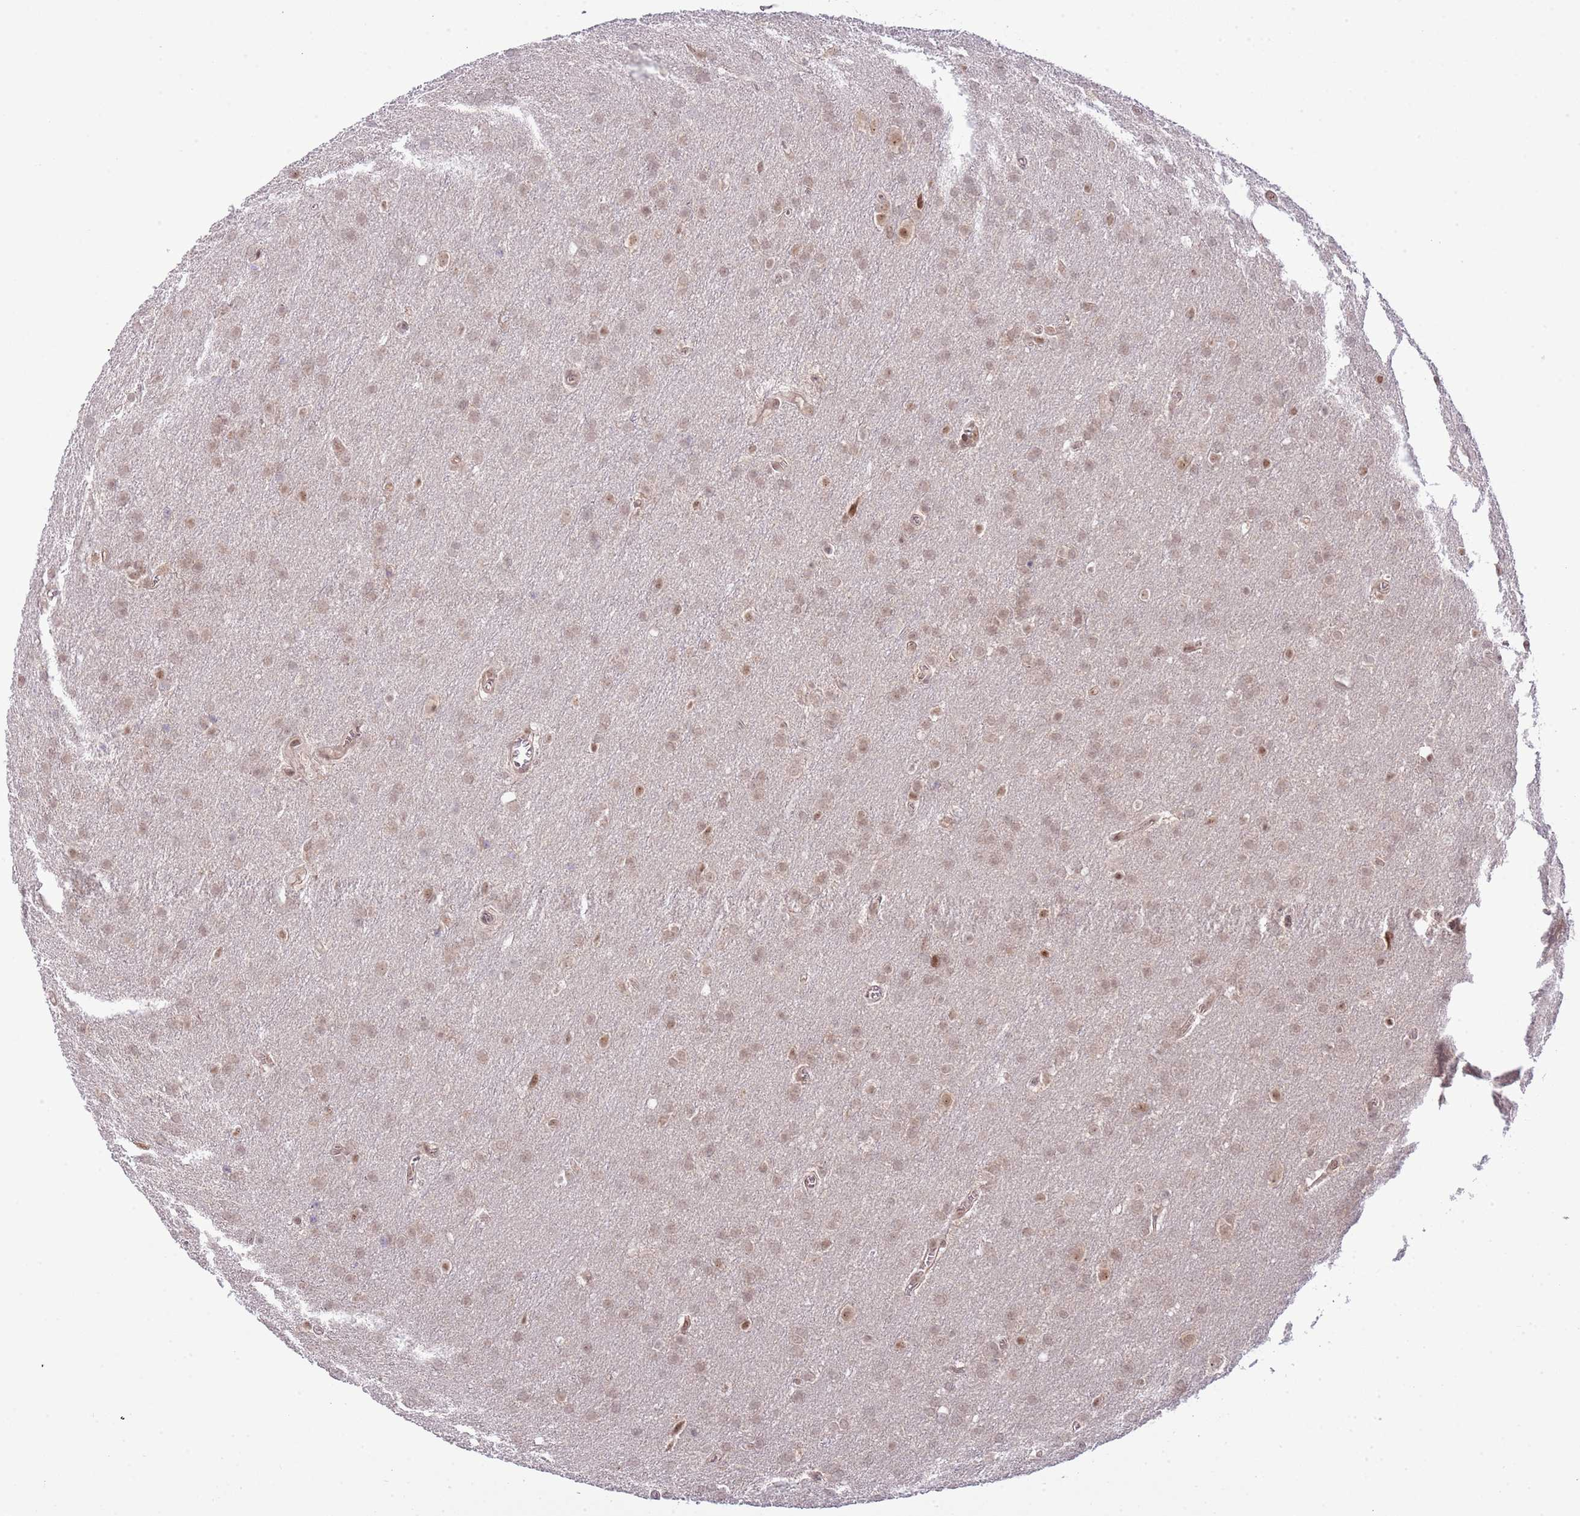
{"staining": {"intensity": "weak", "quantity": ">75%", "location": "cytoplasmic/membranous,nuclear"}, "tissue": "glioma", "cell_type": "Tumor cells", "image_type": "cancer", "snomed": [{"axis": "morphology", "description": "Glioma, malignant, Low grade"}, {"axis": "topography", "description": "Brain"}], "caption": "Tumor cells reveal low levels of weak cytoplasmic/membranous and nuclear expression in approximately >75% of cells in human glioma. The protein is shown in brown color, while the nuclei are stained blue.", "gene": "CHD1", "patient": {"sex": "female", "age": 32}}